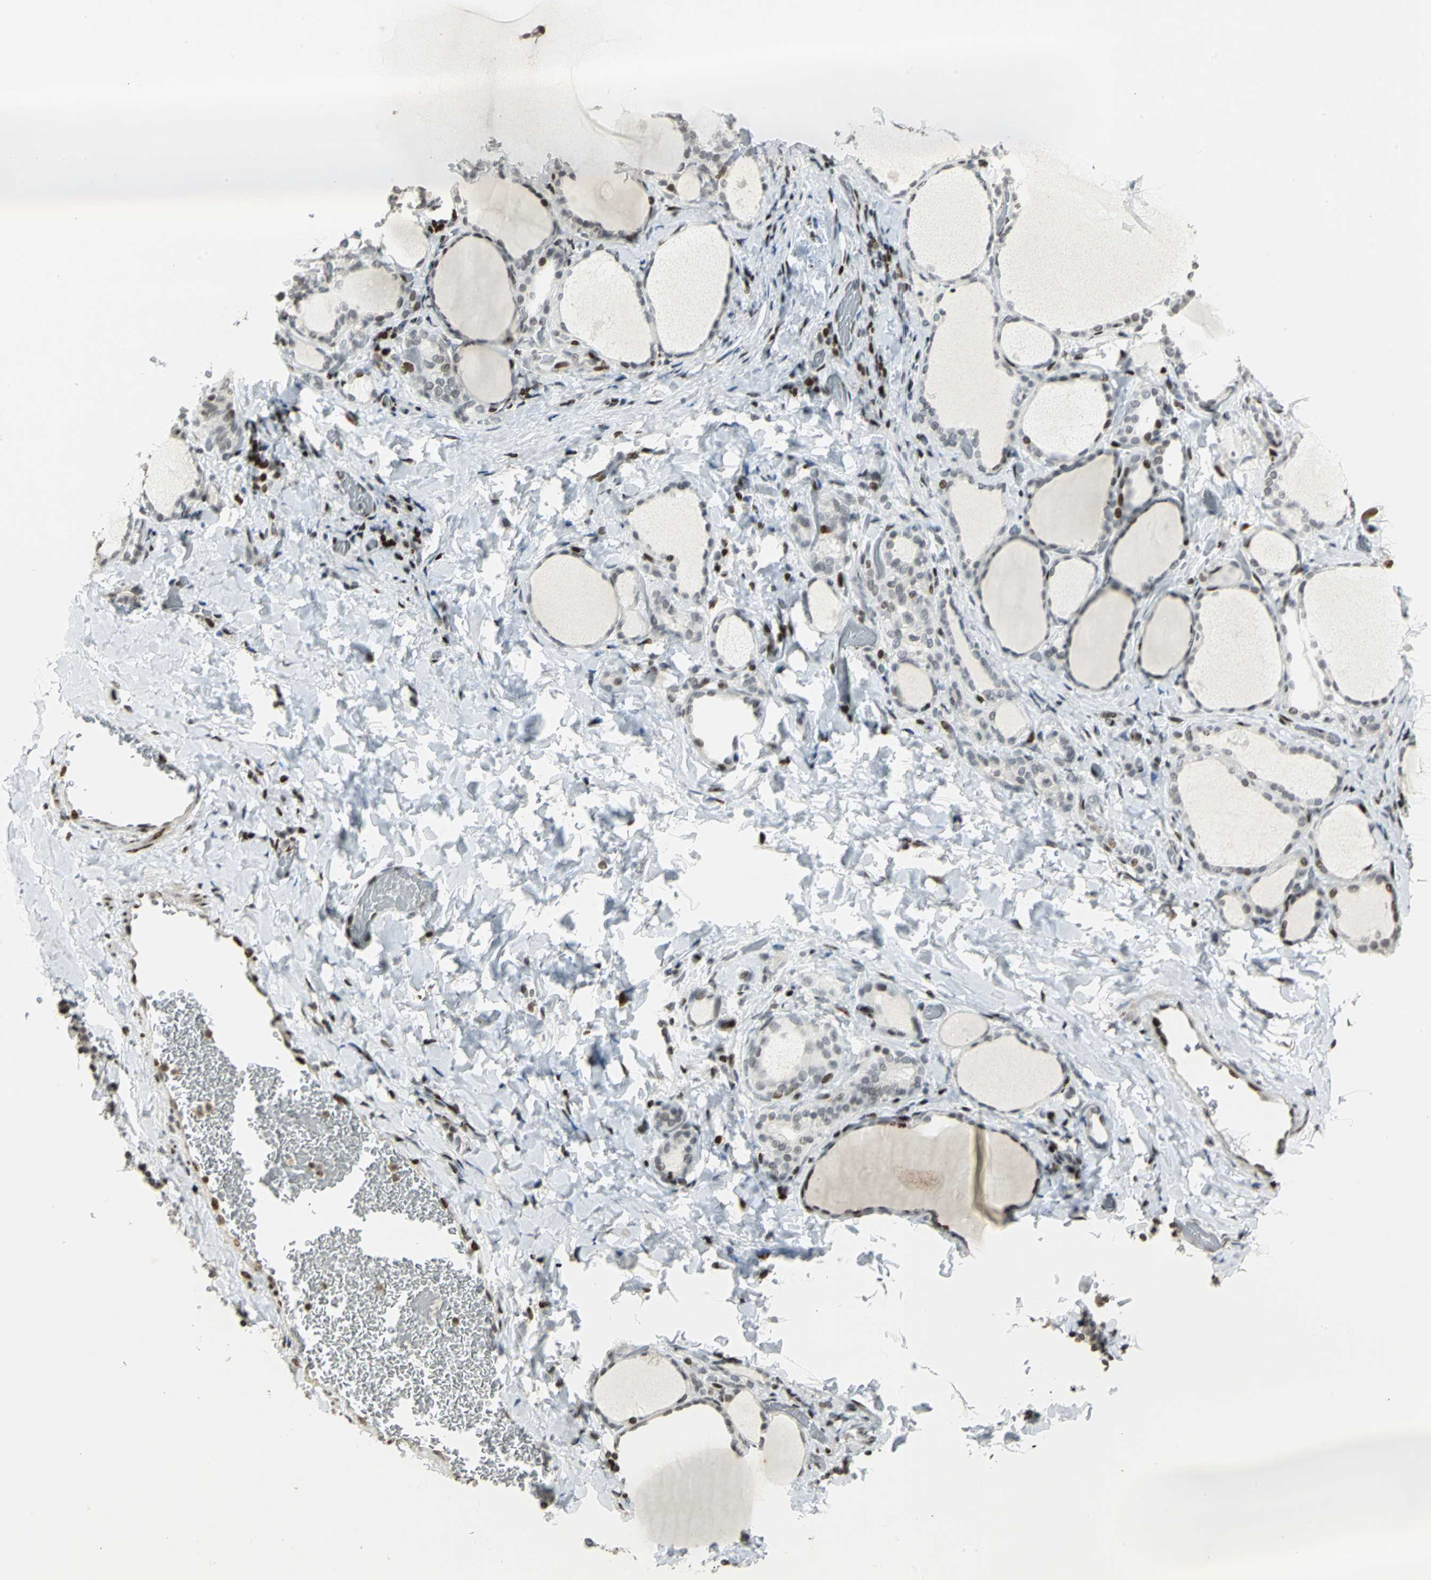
{"staining": {"intensity": "strong", "quantity": "<25%", "location": "nuclear"}, "tissue": "thyroid gland", "cell_type": "Glandular cells", "image_type": "normal", "snomed": [{"axis": "morphology", "description": "Normal tissue, NOS"}, {"axis": "morphology", "description": "Papillary adenocarcinoma, NOS"}, {"axis": "topography", "description": "Thyroid gland"}], "caption": "Protein positivity by IHC demonstrates strong nuclear staining in about <25% of glandular cells in benign thyroid gland.", "gene": "KDM1A", "patient": {"sex": "female", "age": 30}}